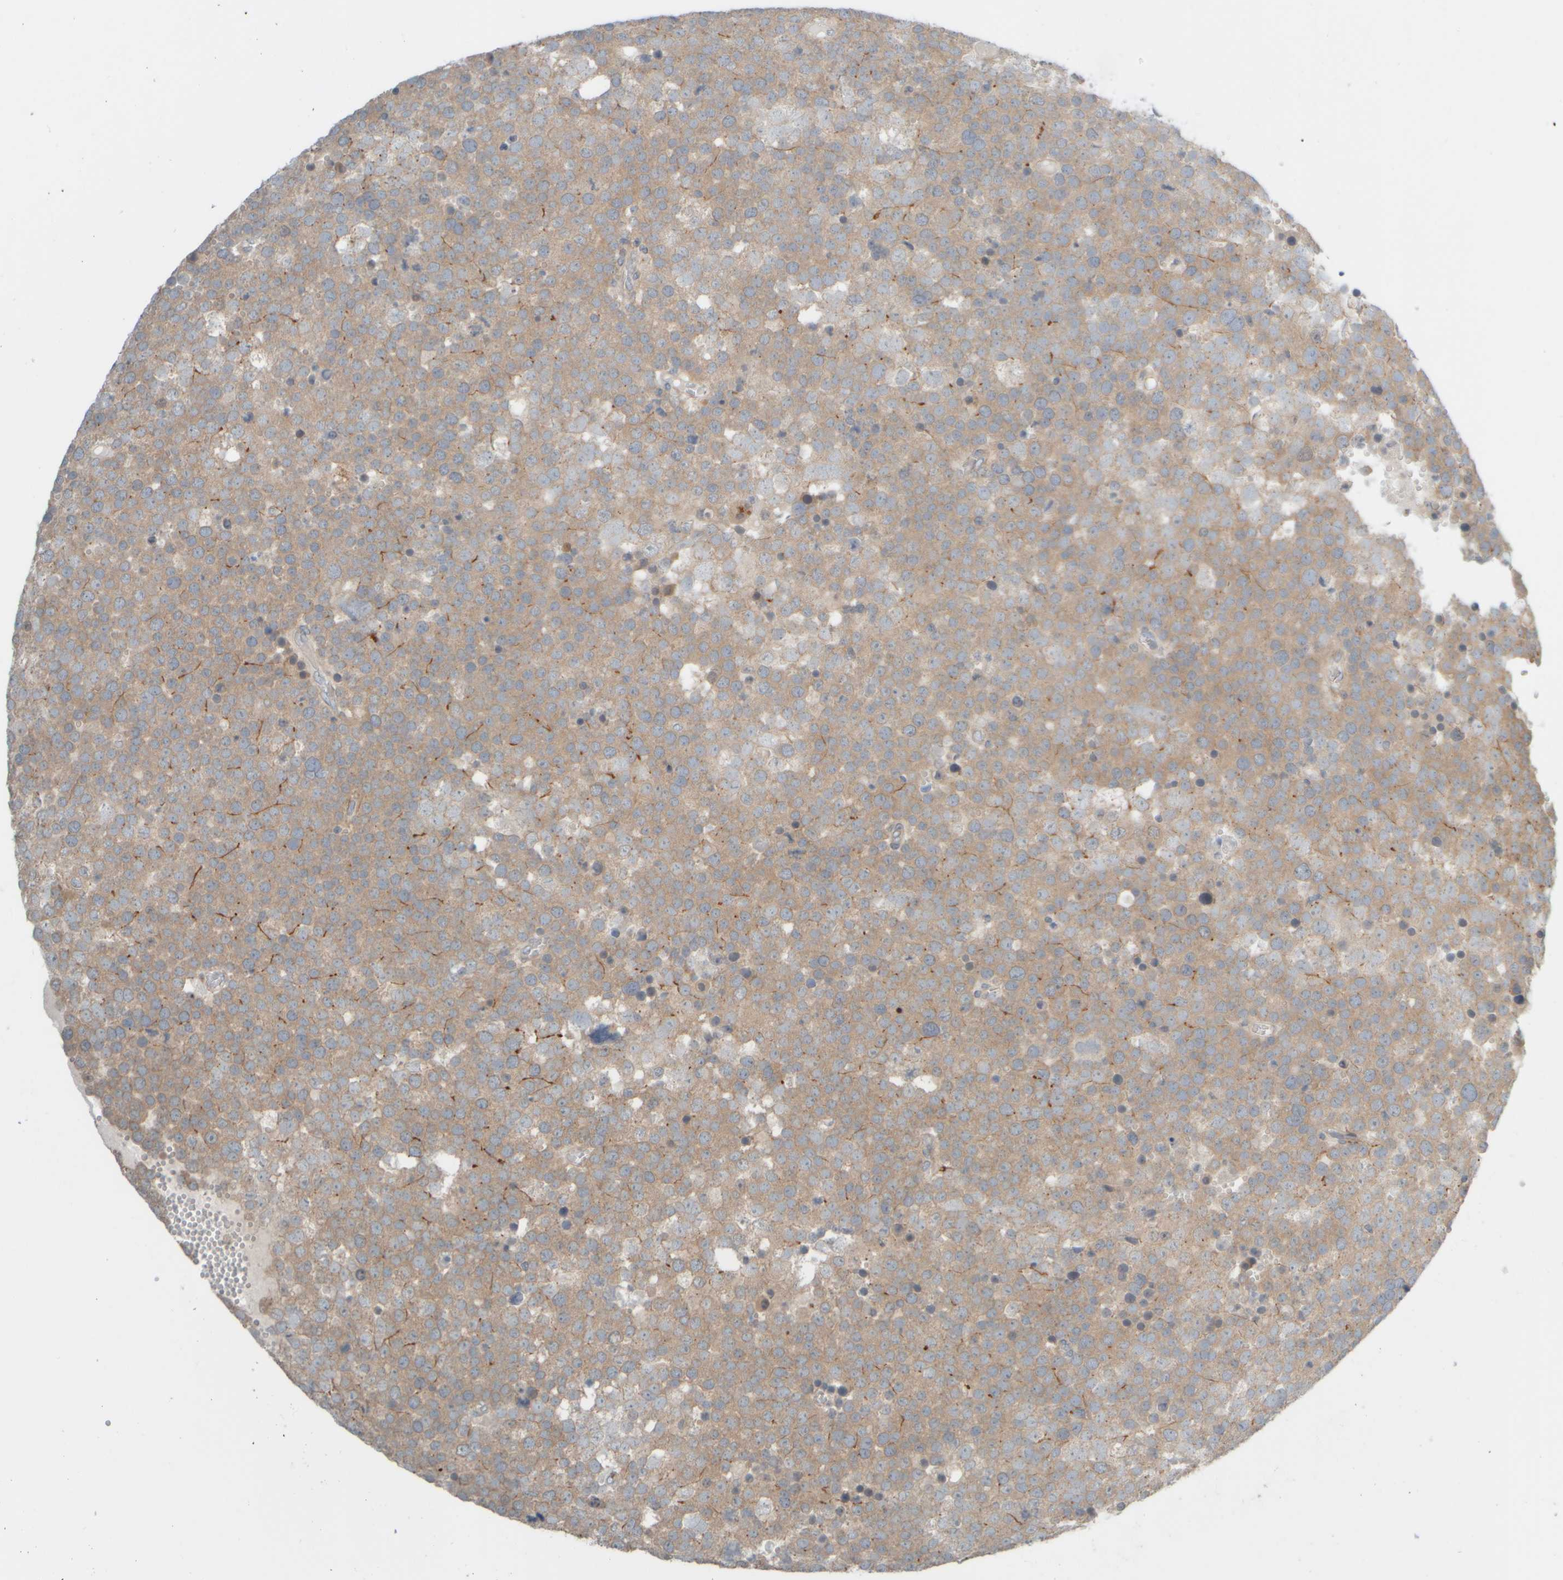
{"staining": {"intensity": "weak", "quantity": ">75%", "location": "cytoplasmic/membranous"}, "tissue": "testis cancer", "cell_type": "Tumor cells", "image_type": "cancer", "snomed": [{"axis": "morphology", "description": "Seminoma, NOS"}, {"axis": "topography", "description": "Testis"}], "caption": "A micrograph showing weak cytoplasmic/membranous expression in approximately >75% of tumor cells in testis seminoma, as visualized by brown immunohistochemical staining.", "gene": "HGS", "patient": {"sex": "male", "age": 71}}